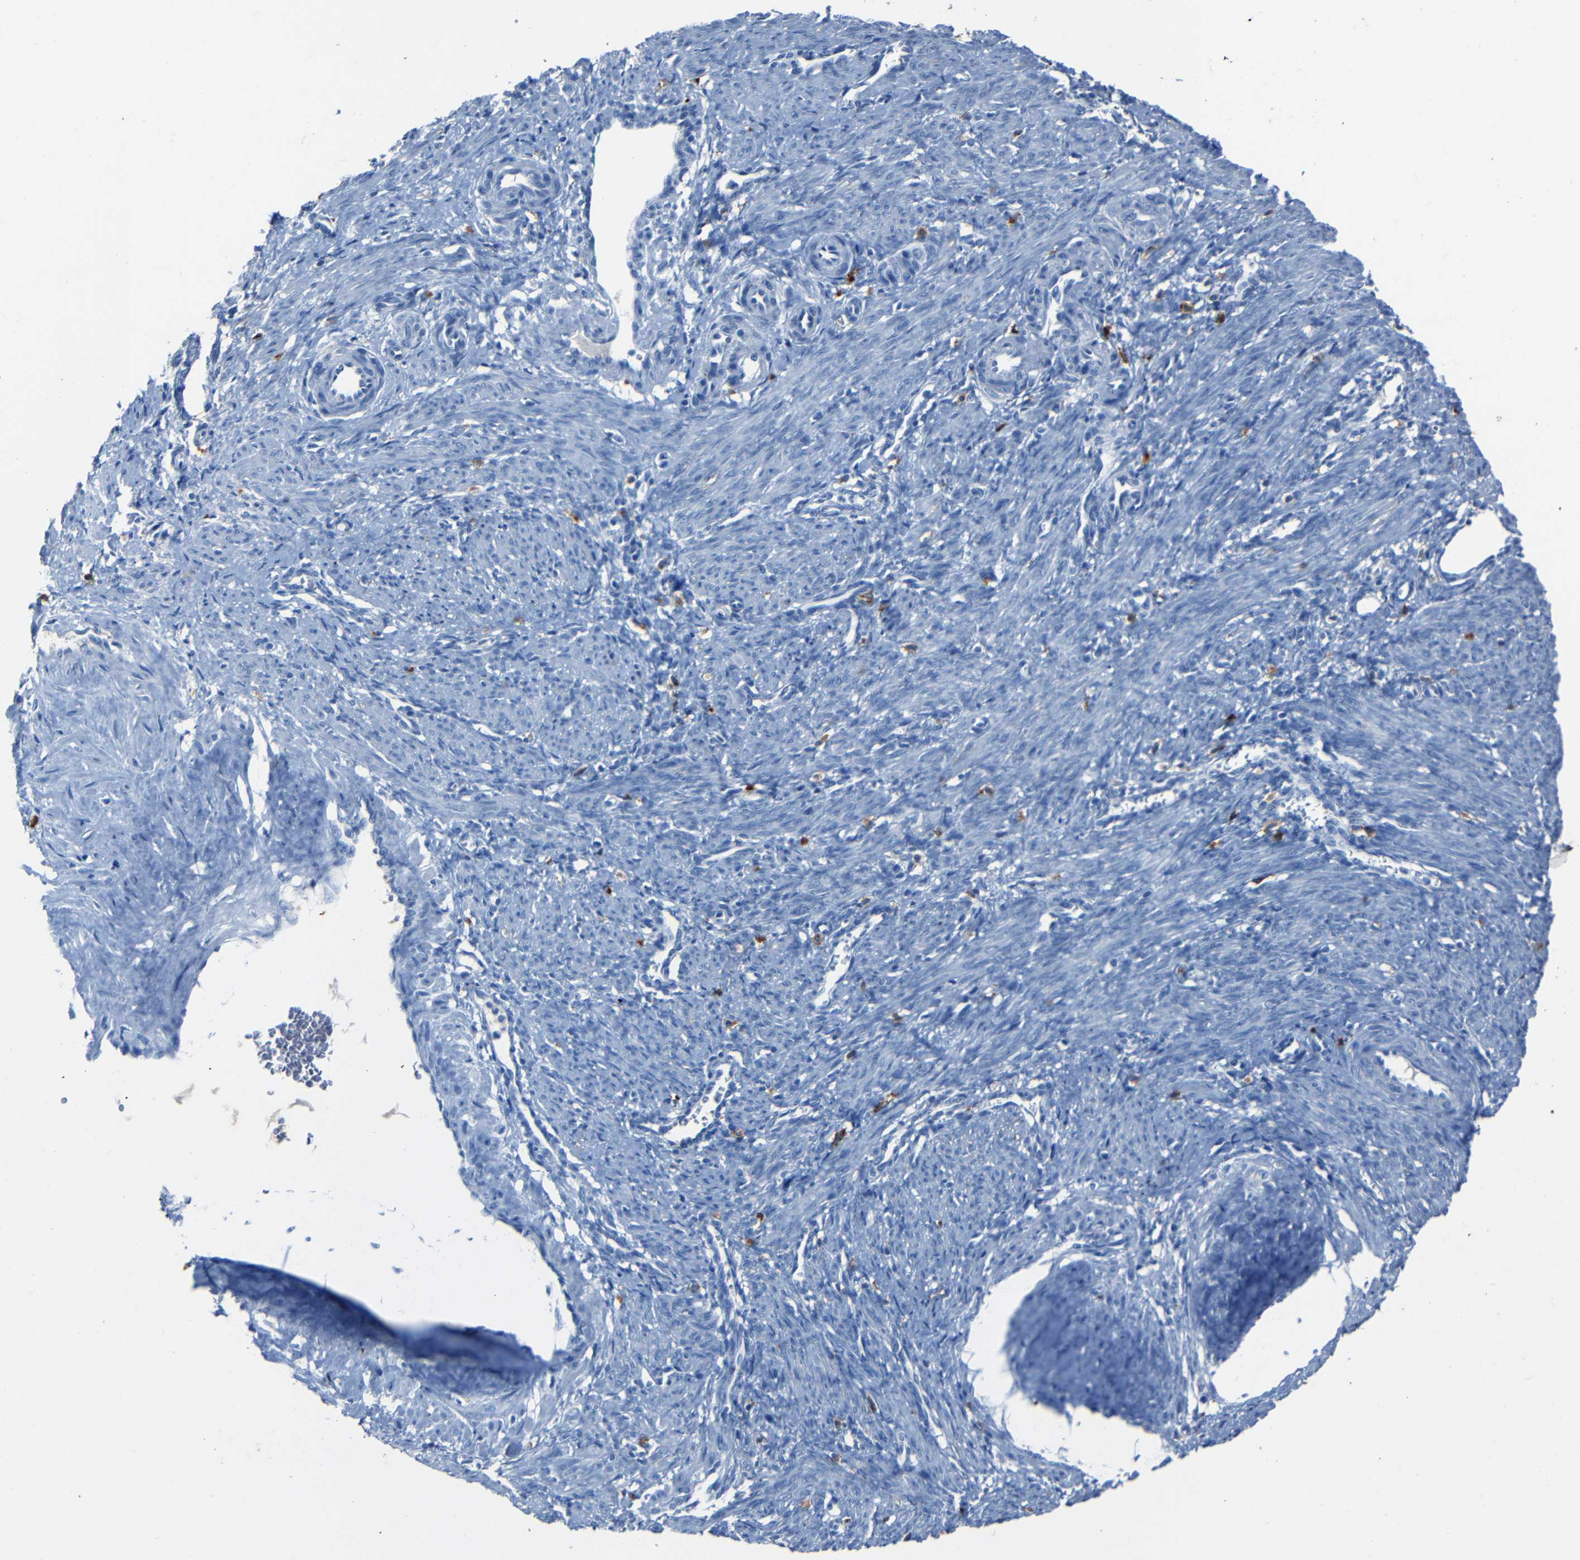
{"staining": {"intensity": "negative", "quantity": "none", "location": "none"}, "tissue": "smooth muscle", "cell_type": "Smooth muscle cells", "image_type": "normal", "snomed": [{"axis": "morphology", "description": "Normal tissue, NOS"}, {"axis": "topography", "description": "Endometrium"}], "caption": "Smooth muscle cells show no significant protein positivity in normal smooth muscle. (DAB (3,3'-diaminobenzidine) immunohistochemistry with hematoxylin counter stain).", "gene": "CLDN11", "patient": {"sex": "female", "age": 33}}